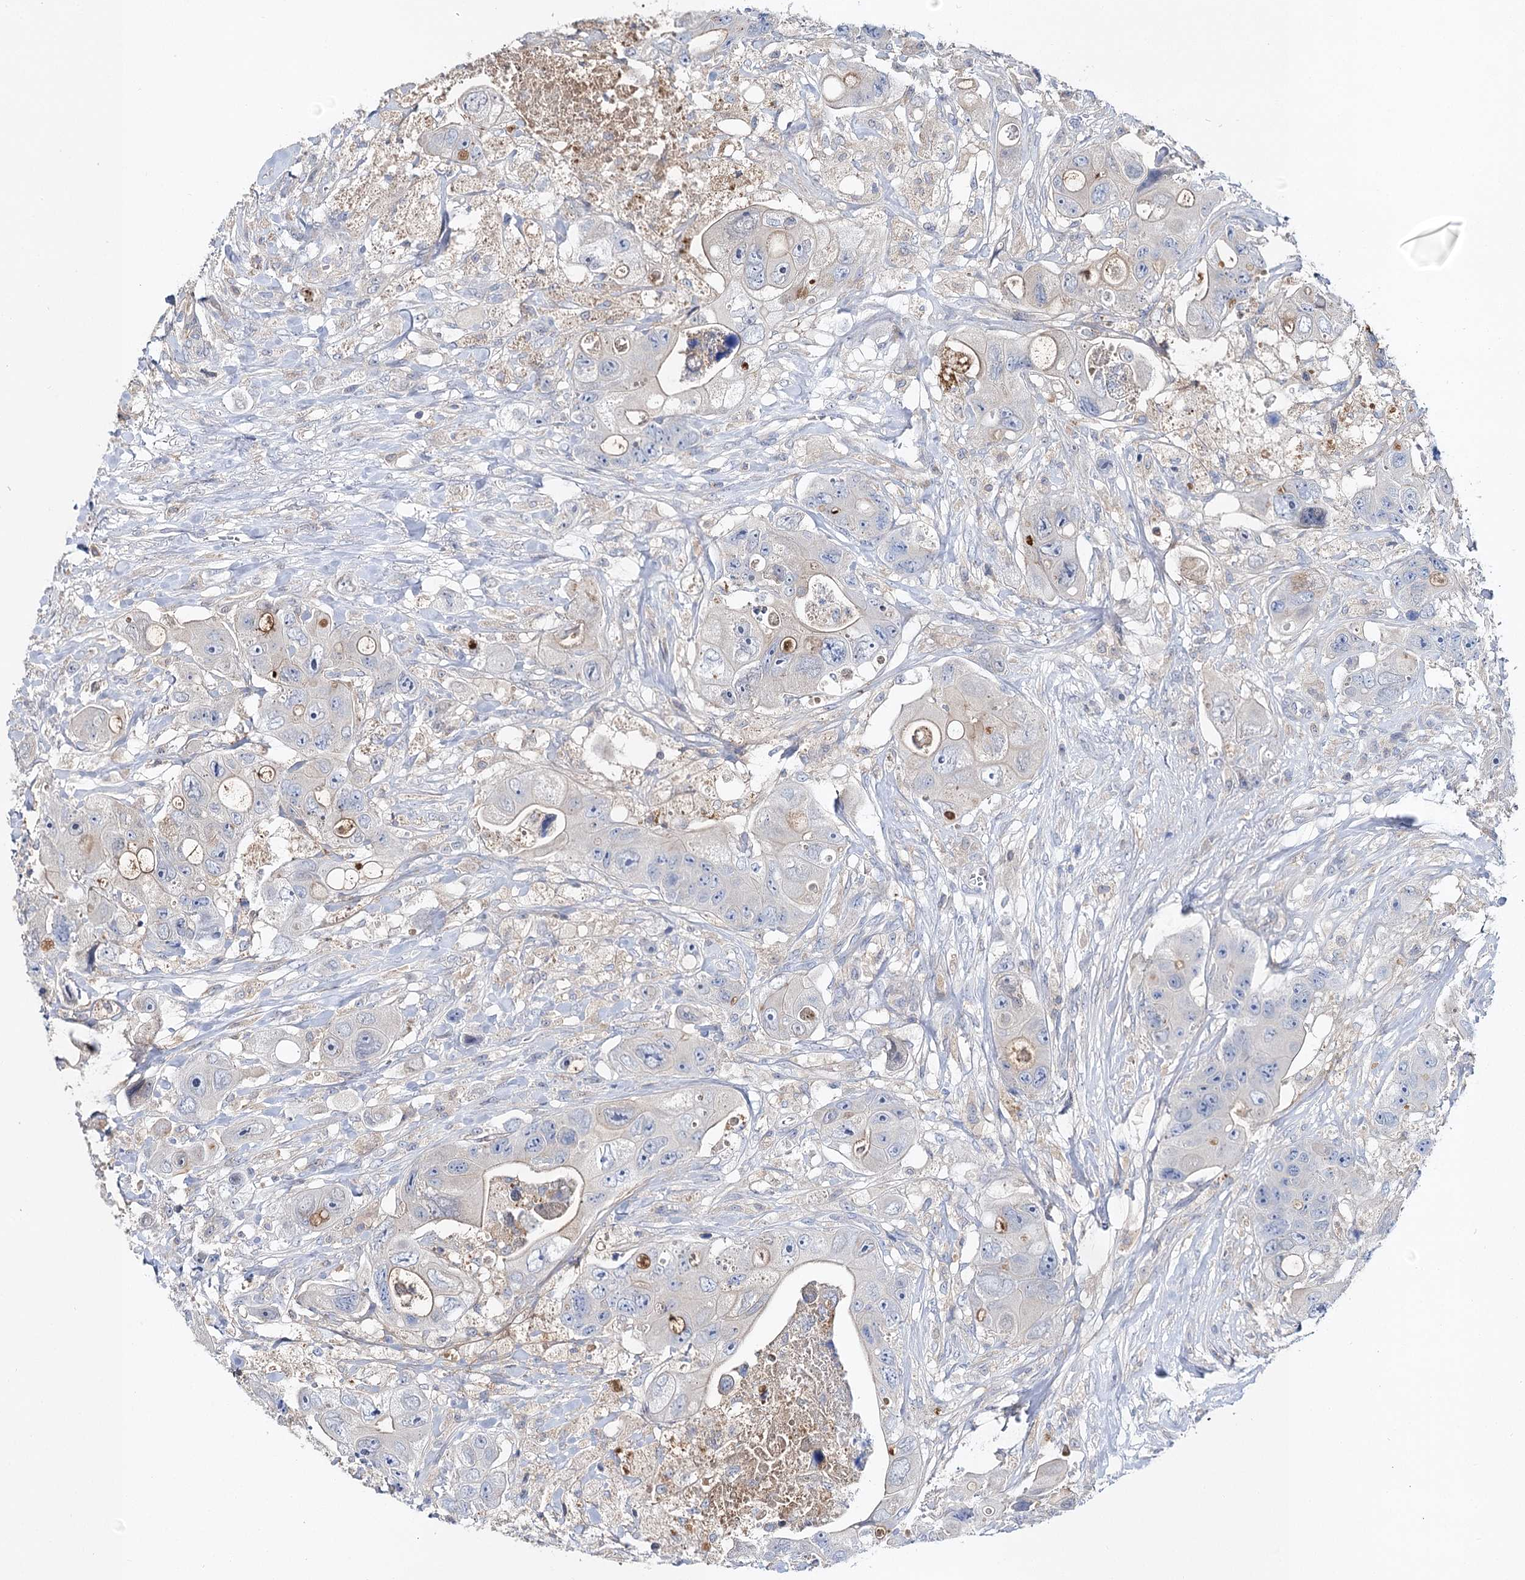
{"staining": {"intensity": "negative", "quantity": "none", "location": "none"}, "tissue": "colorectal cancer", "cell_type": "Tumor cells", "image_type": "cancer", "snomed": [{"axis": "morphology", "description": "Adenocarcinoma, NOS"}, {"axis": "topography", "description": "Colon"}], "caption": "Tumor cells are negative for brown protein staining in colorectal cancer.", "gene": "UGP2", "patient": {"sex": "female", "age": 46}}